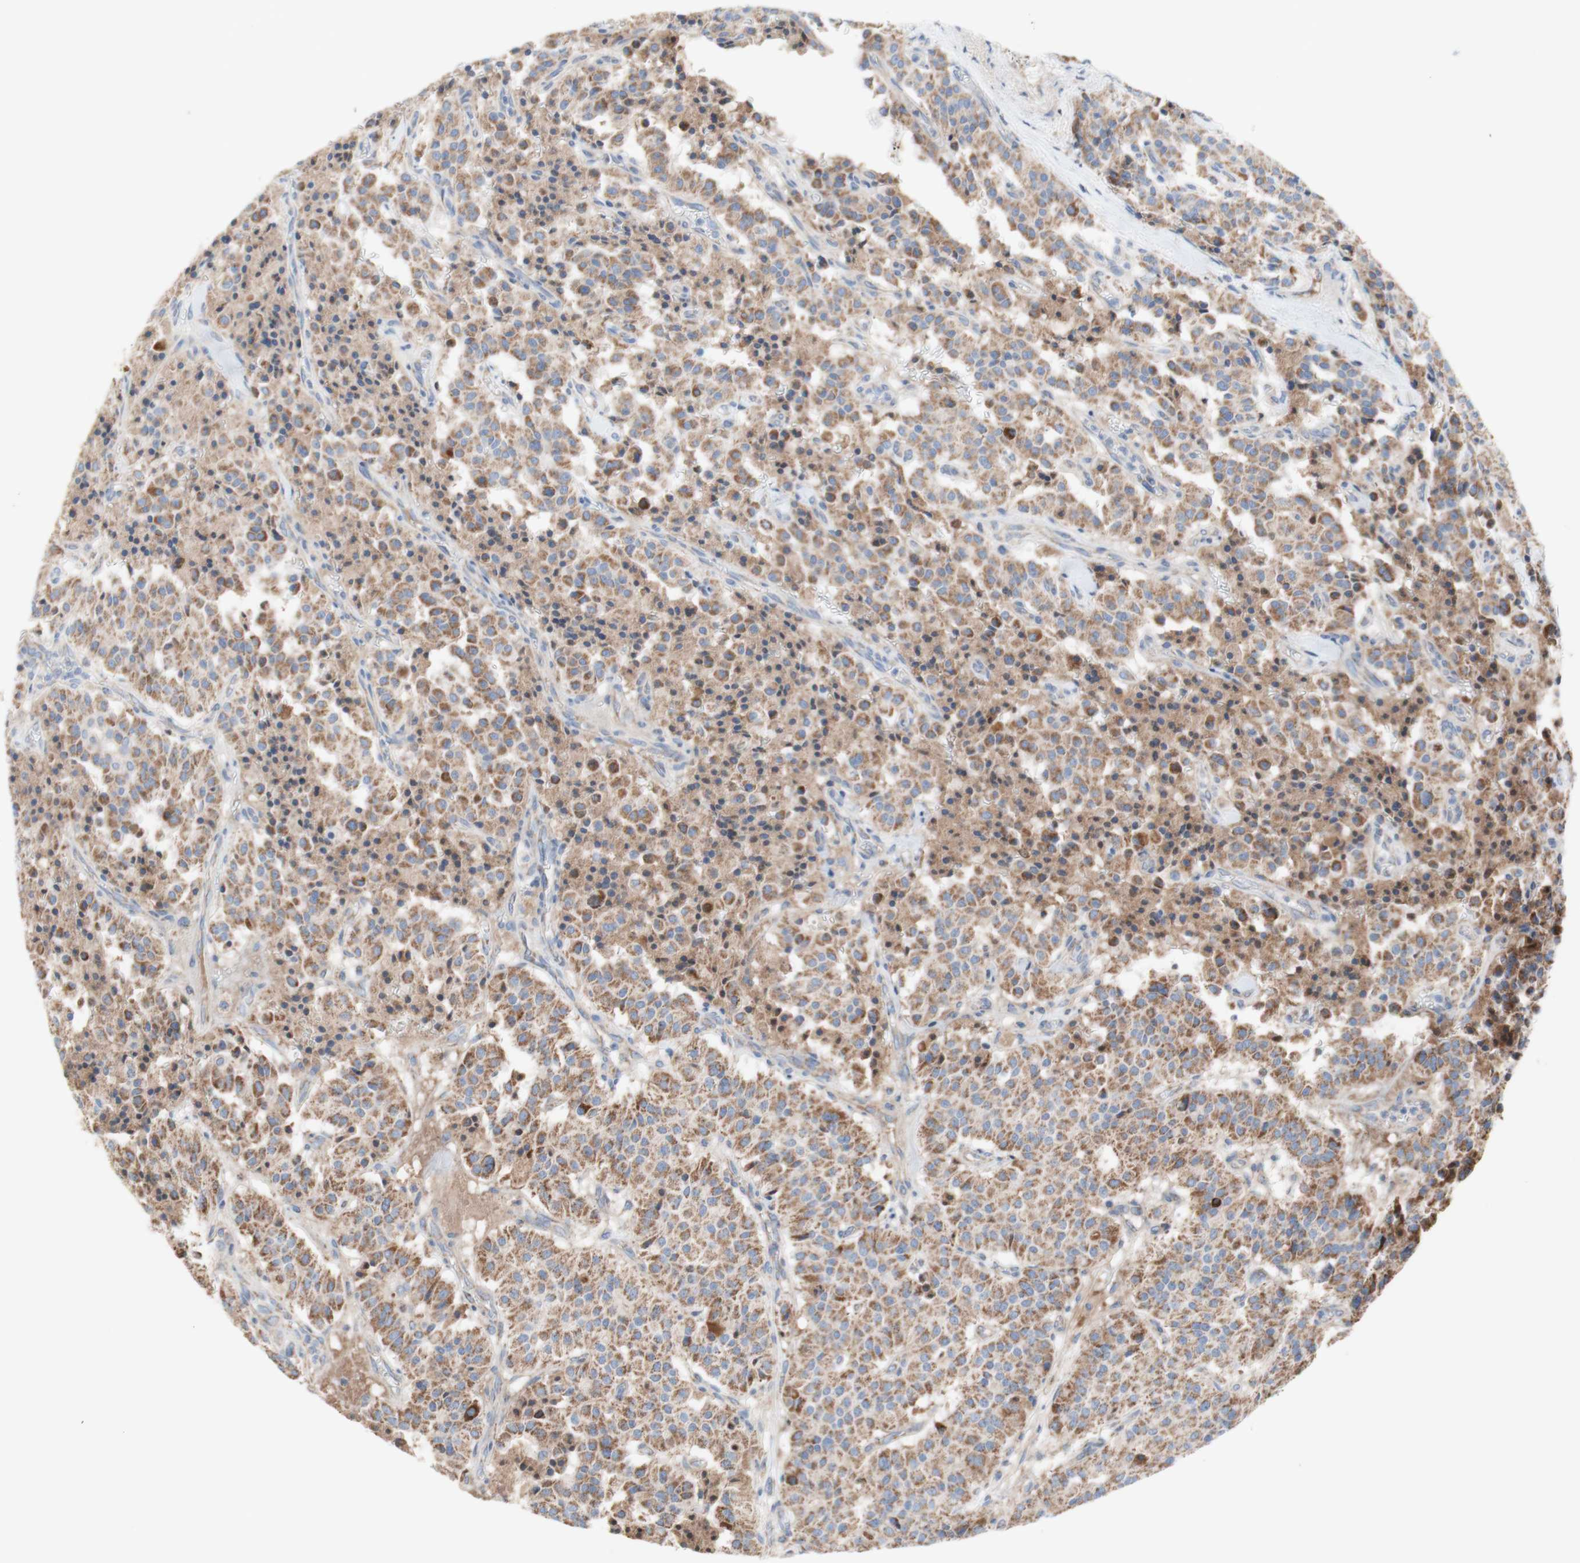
{"staining": {"intensity": "moderate", "quantity": ">75%", "location": "cytoplasmic/membranous"}, "tissue": "carcinoid", "cell_type": "Tumor cells", "image_type": "cancer", "snomed": [{"axis": "morphology", "description": "Carcinoid, malignant, NOS"}, {"axis": "topography", "description": "Lung"}], "caption": "IHC (DAB) staining of human carcinoid demonstrates moderate cytoplasmic/membranous protein staining in about >75% of tumor cells.", "gene": "SDHB", "patient": {"sex": "male", "age": 30}}